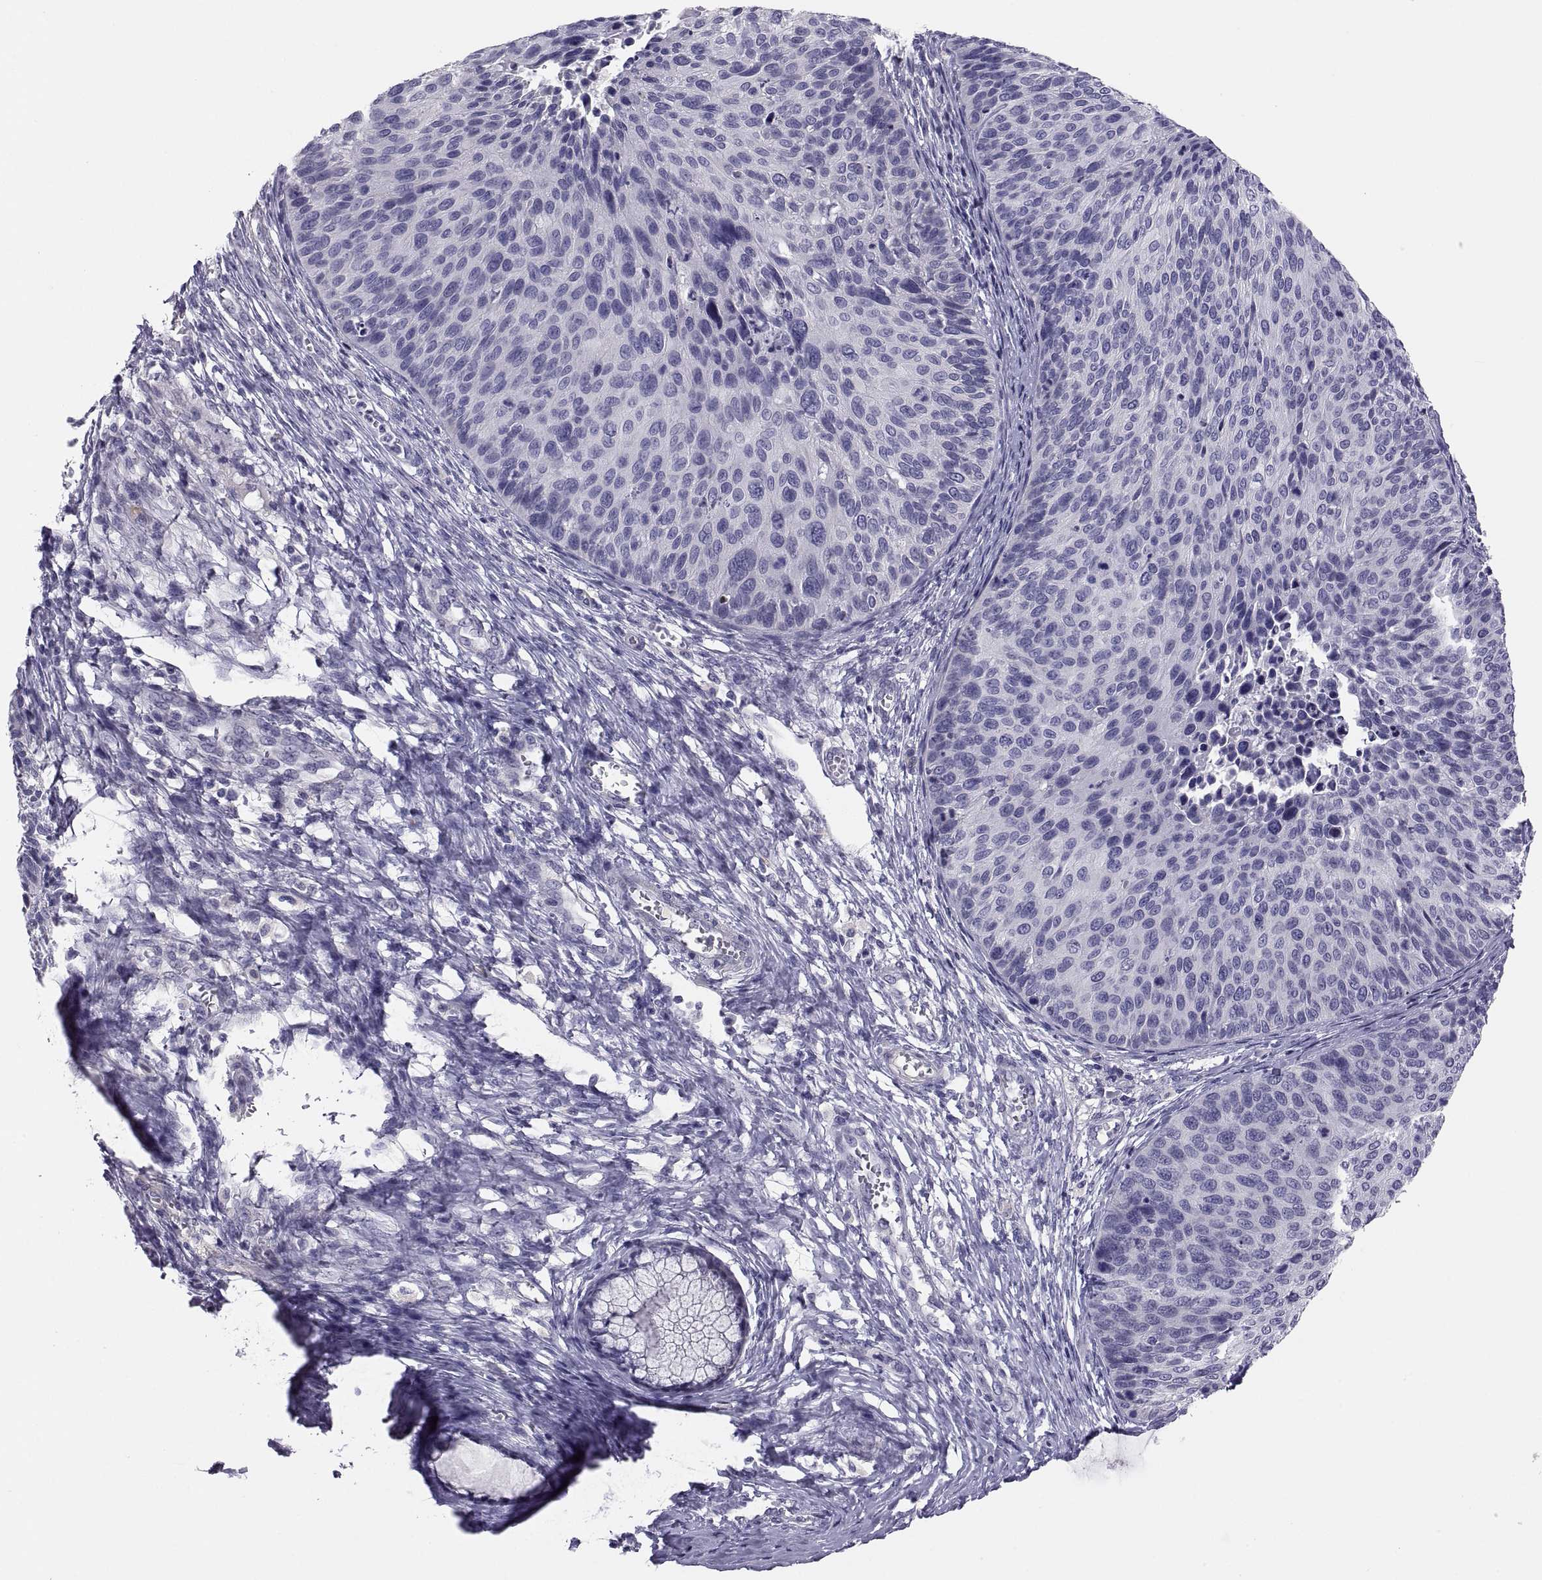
{"staining": {"intensity": "negative", "quantity": "none", "location": "none"}, "tissue": "cervical cancer", "cell_type": "Tumor cells", "image_type": "cancer", "snomed": [{"axis": "morphology", "description": "Squamous cell carcinoma, NOS"}, {"axis": "topography", "description": "Cervix"}], "caption": "This image is of cervical cancer stained with immunohistochemistry to label a protein in brown with the nuclei are counter-stained blue. There is no positivity in tumor cells.", "gene": "STRC", "patient": {"sex": "female", "age": 36}}